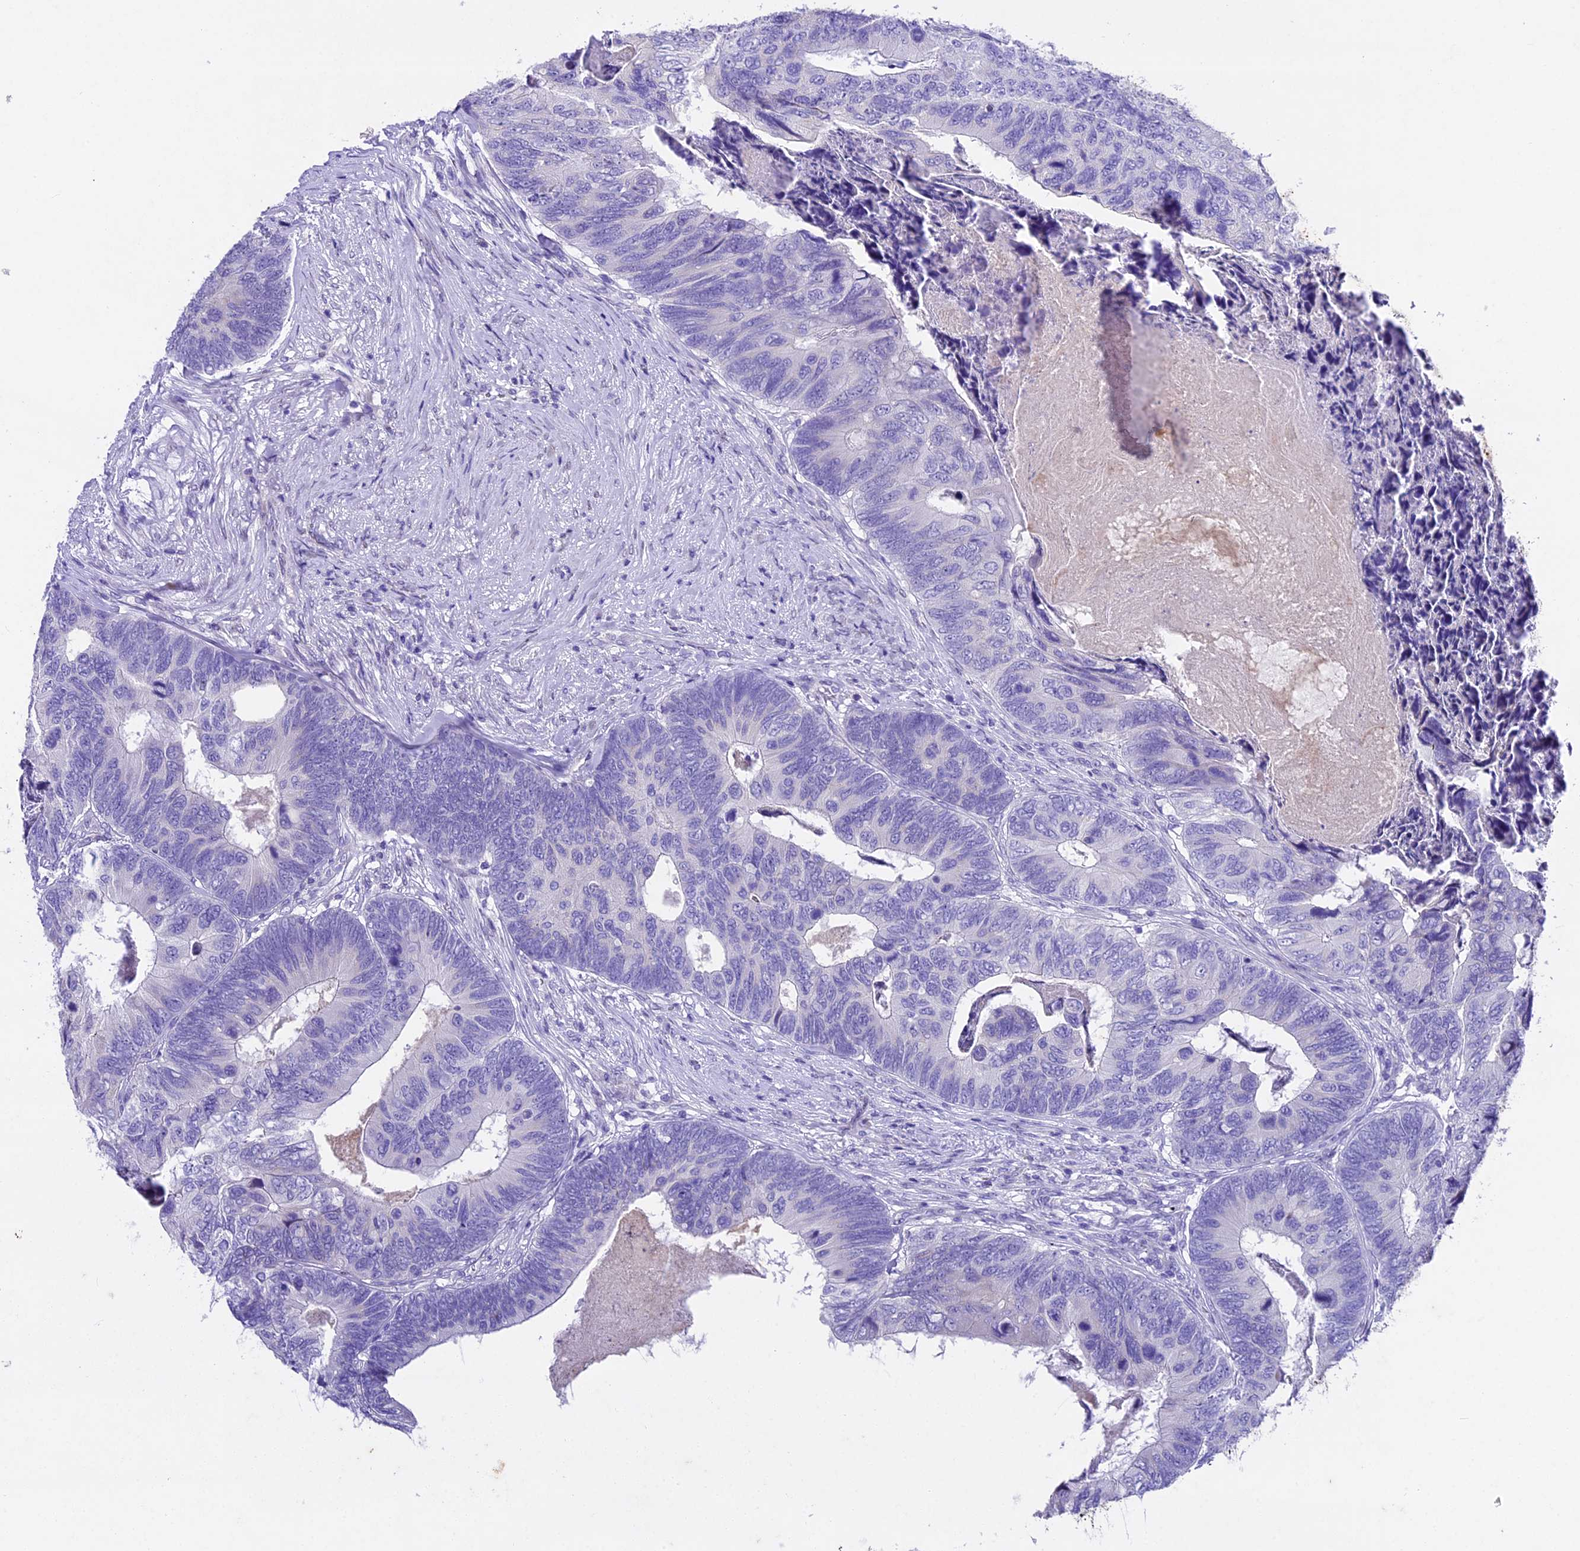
{"staining": {"intensity": "negative", "quantity": "none", "location": "none"}, "tissue": "colorectal cancer", "cell_type": "Tumor cells", "image_type": "cancer", "snomed": [{"axis": "morphology", "description": "Adenocarcinoma, NOS"}, {"axis": "topography", "description": "Colon"}], "caption": "Adenocarcinoma (colorectal) stained for a protein using immunohistochemistry (IHC) shows no positivity tumor cells.", "gene": "IFT140", "patient": {"sex": "female", "age": 67}}